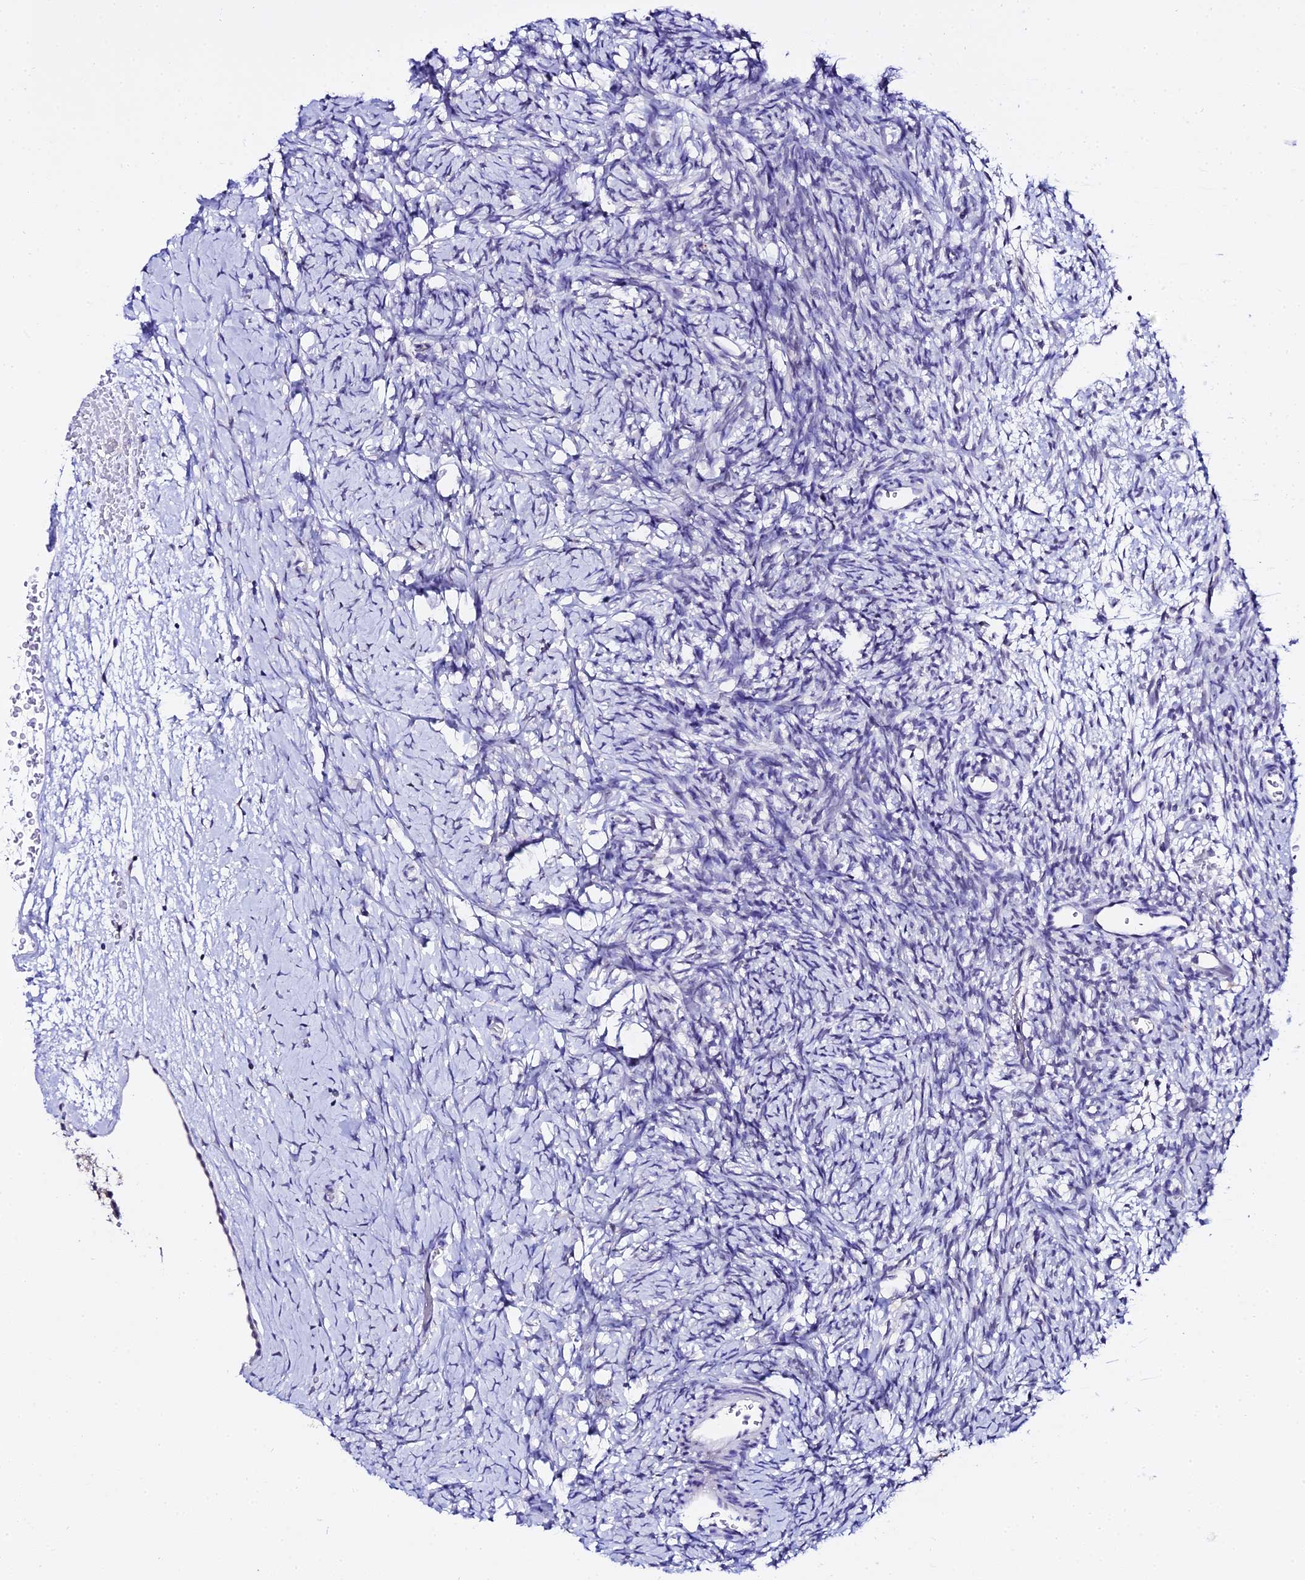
{"staining": {"intensity": "negative", "quantity": "none", "location": "none"}, "tissue": "ovary", "cell_type": "Ovarian stroma cells", "image_type": "normal", "snomed": [{"axis": "morphology", "description": "Normal tissue, NOS"}, {"axis": "topography", "description": "Ovary"}], "caption": "High magnification brightfield microscopy of unremarkable ovary stained with DAB (brown) and counterstained with hematoxylin (blue): ovarian stroma cells show no significant positivity. (DAB (3,3'-diaminobenzidine) IHC, high magnification).", "gene": "ATG16L2", "patient": {"sex": "female", "age": 39}}